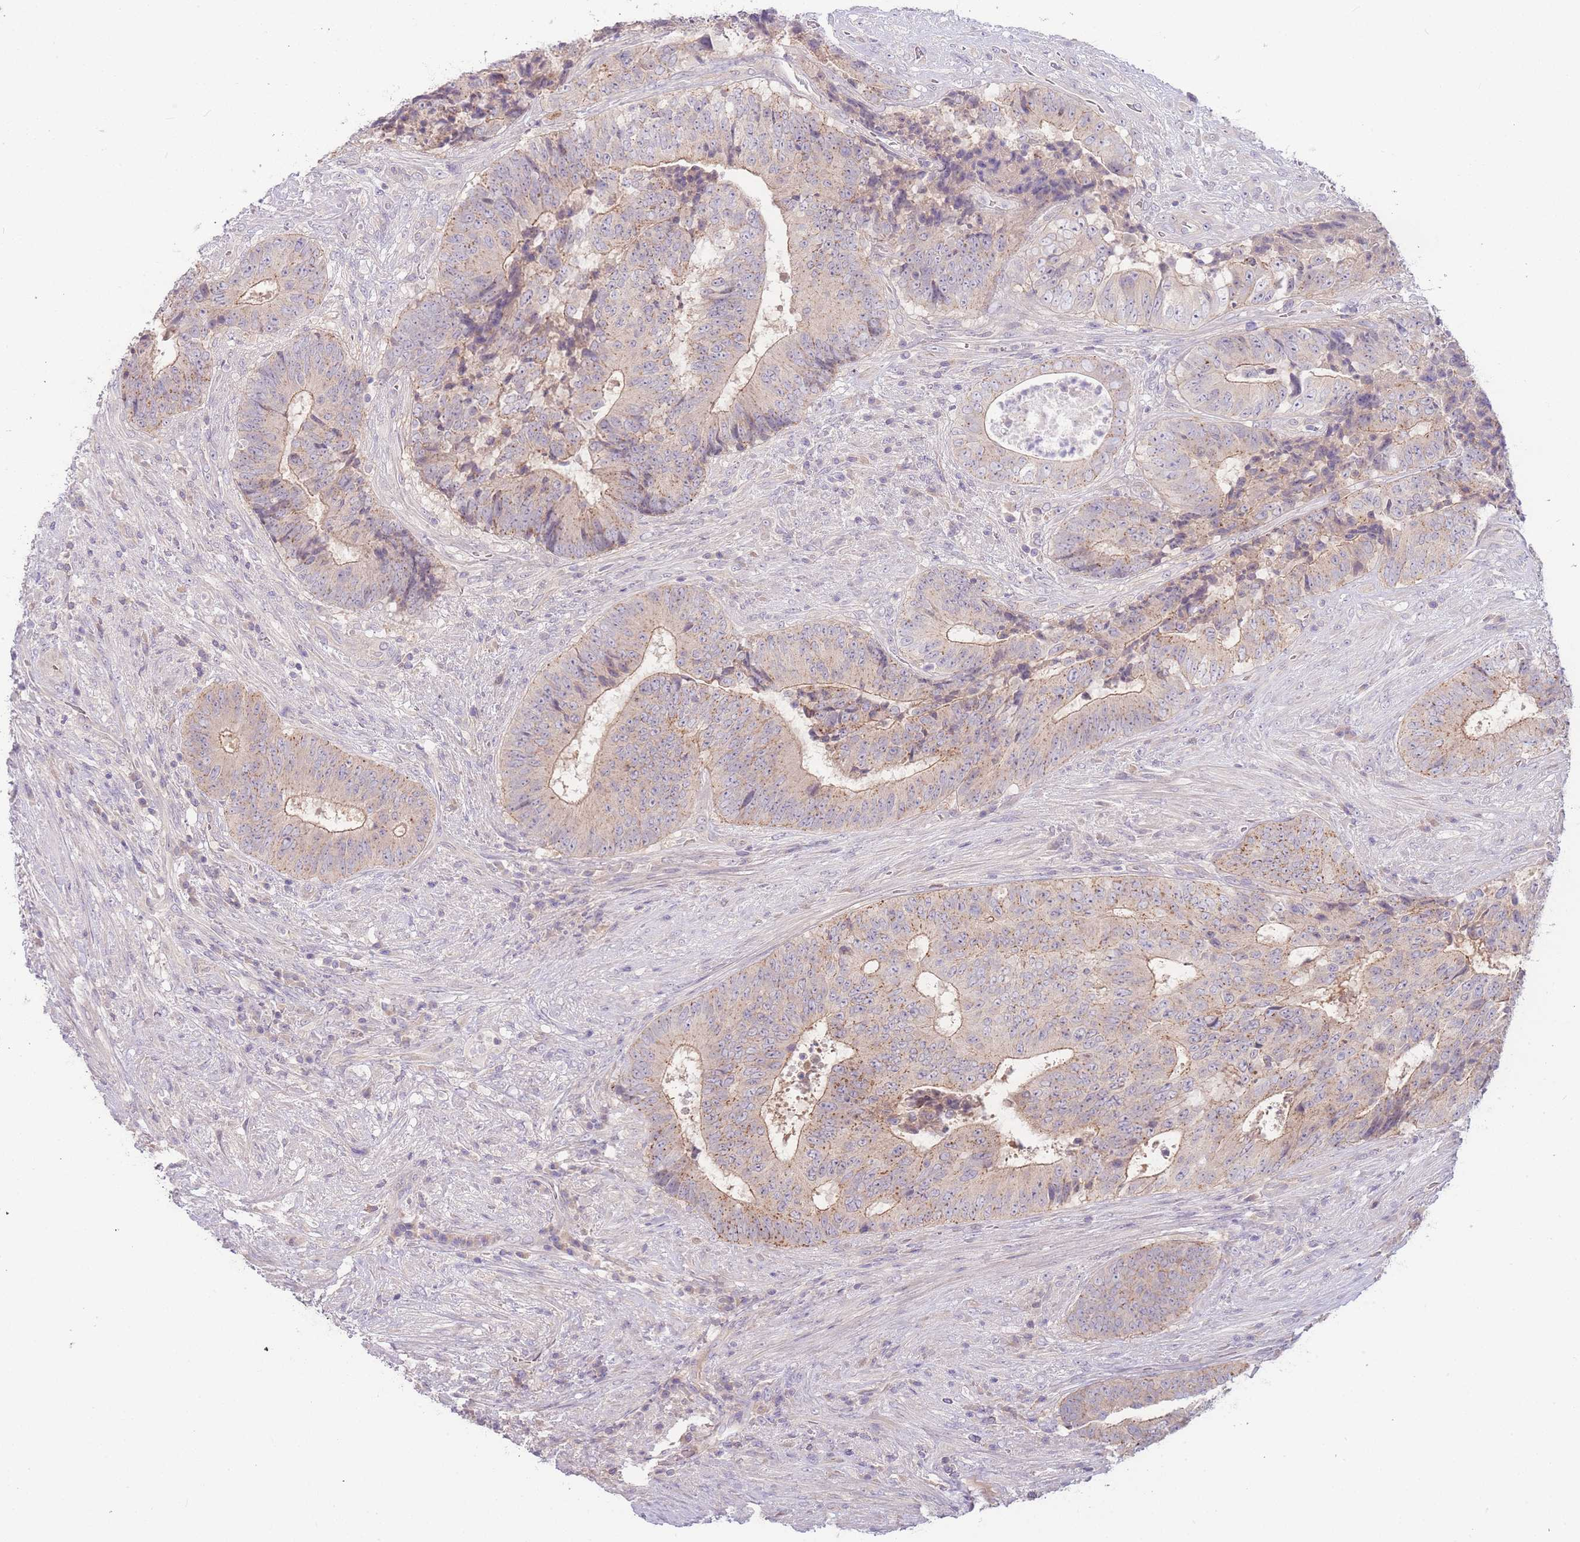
{"staining": {"intensity": "weak", "quantity": "25%-75%", "location": "cytoplasmic/membranous"}, "tissue": "colorectal cancer", "cell_type": "Tumor cells", "image_type": "cancer", "snomed": [{"axis": "morphology", "description": "Adenocarcinoma, NOS"}, {"axis": "topography", "description": "Rectum"}], "caption": "A high-resolution photomicrograph shows immunohistochemistry (IHC) staining of adenocarcinoma (colorectal), which exhibits weak cytoplasmic/membranous positivity in approximately 25%-75% of tumor cells.", "gene": "SPHKAP", "patient": {"sex": "male", "age": 72}}